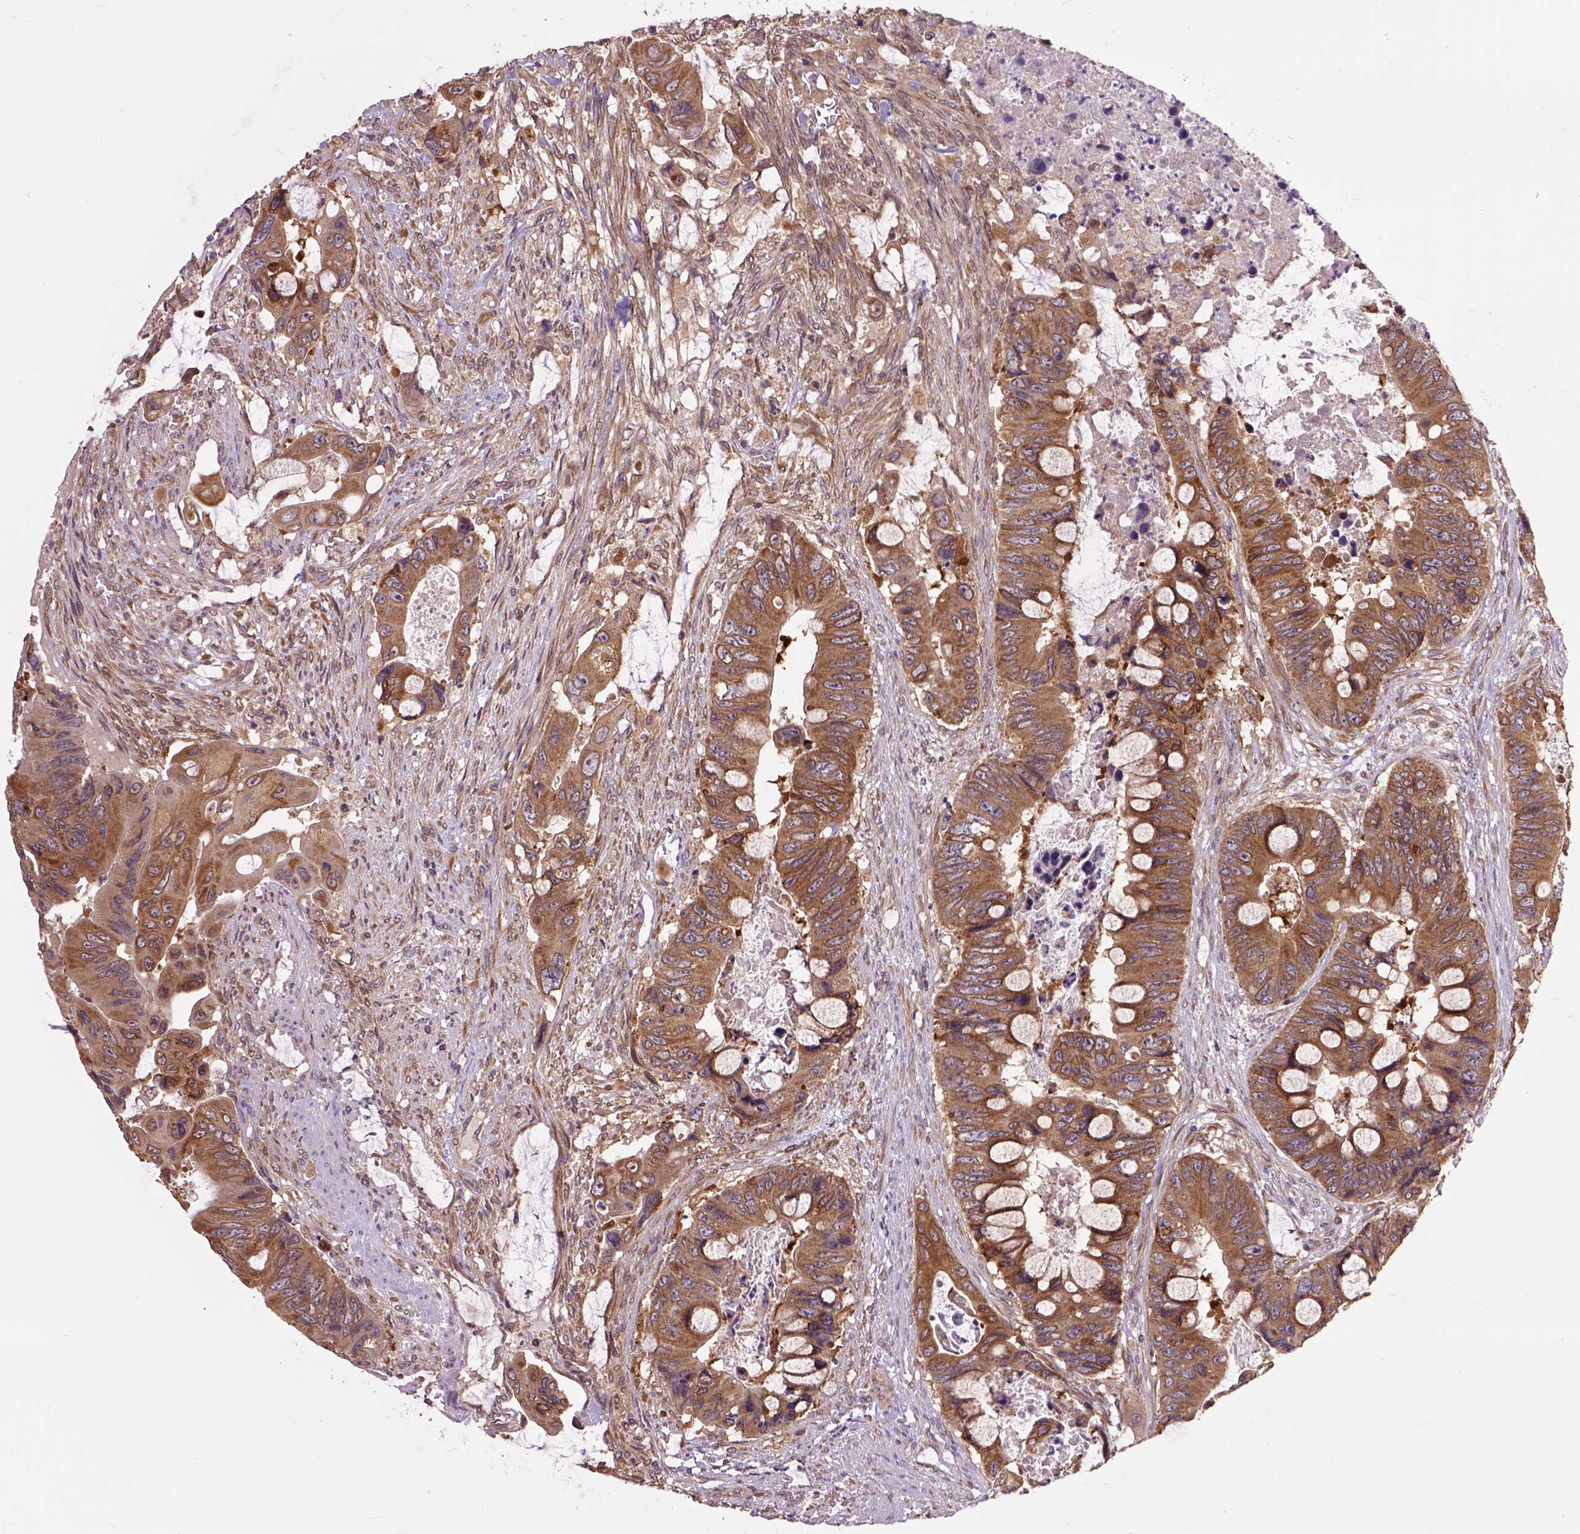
{"staining": {"intensity": "moderate", "quantity": ">75%", "location": "cytoplasmic/membranous"}, "tissue": "colorectal cancer", "cell_type": "Tumor cells", "image_type": "cancer", "snomed": [{"axis": "morphology", "description": "Adenocarcinoma, NOS"}, {"axis": "topography", "description": "Rectum"}], "caption": "About >75% of tumor cells in colorectal cancer reveal moderate cytoplasmic/membranous protein positivity as visualized by brown immunohistochemical staining.", "gene": "ARL1", "patient": {"sex": "male", "age": 63}}